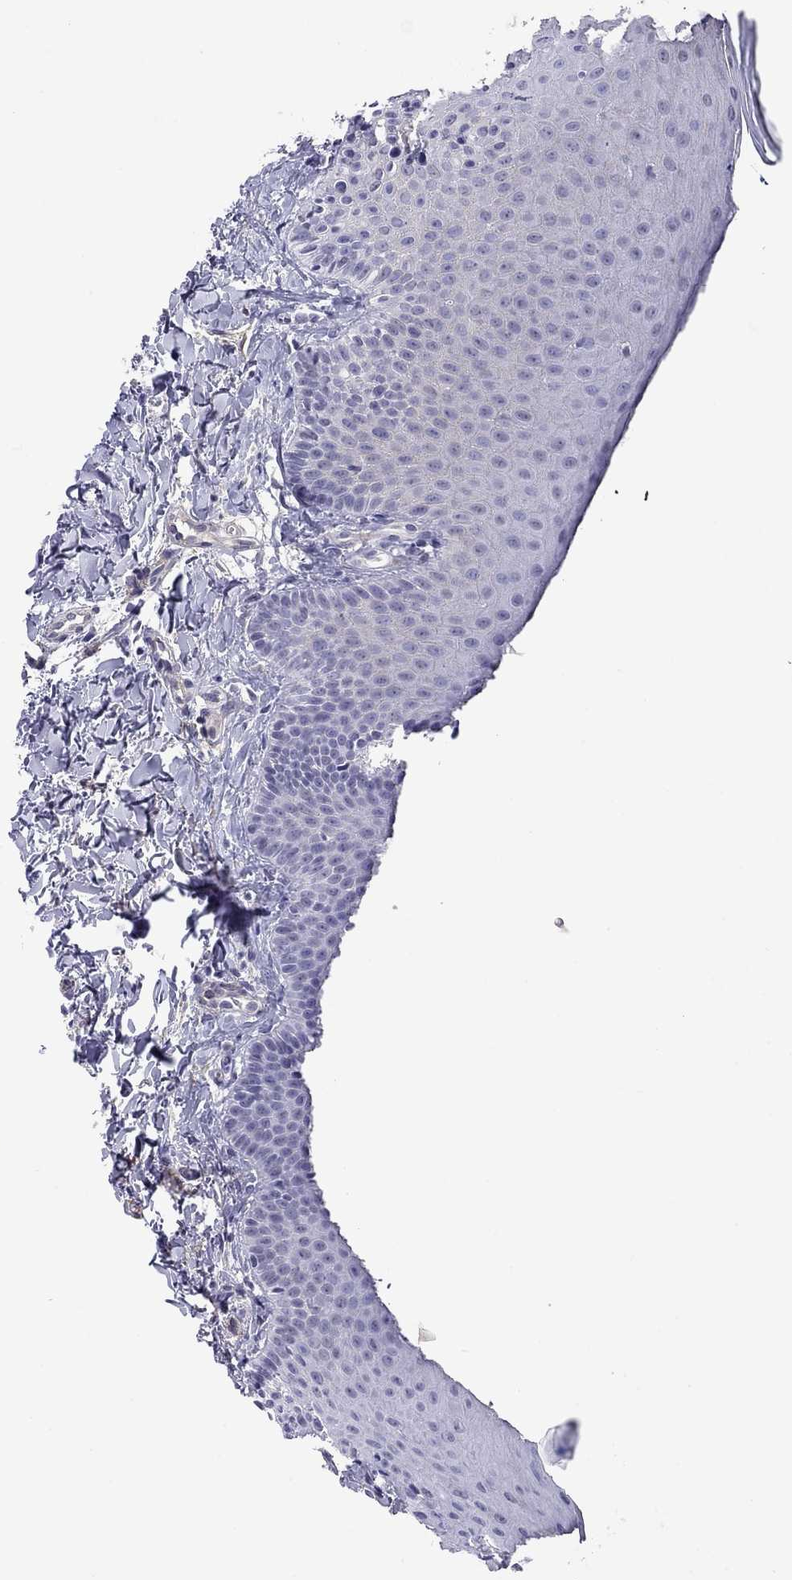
{"staining": {"intensity": "negative", "quantity": "none", "location": "none"}, "tissue": "oral mucosa", "cell_type": "Squamous epithelial cells", "image_type": "normal", "snomed": [{"axis": "morphology", "description": "Normal tissue, NOS"}, {"axis": "topography", "description": "Oral tissue"}], "caption": "IHC of normal human oral mucosa reveals no staining in squamous epithelial cells. (DAB immunohistochemistry visualized using brightfield microscopy, high magnification).", "gene": "MYMX", "patient": {"sex": "female", "age": 43}}